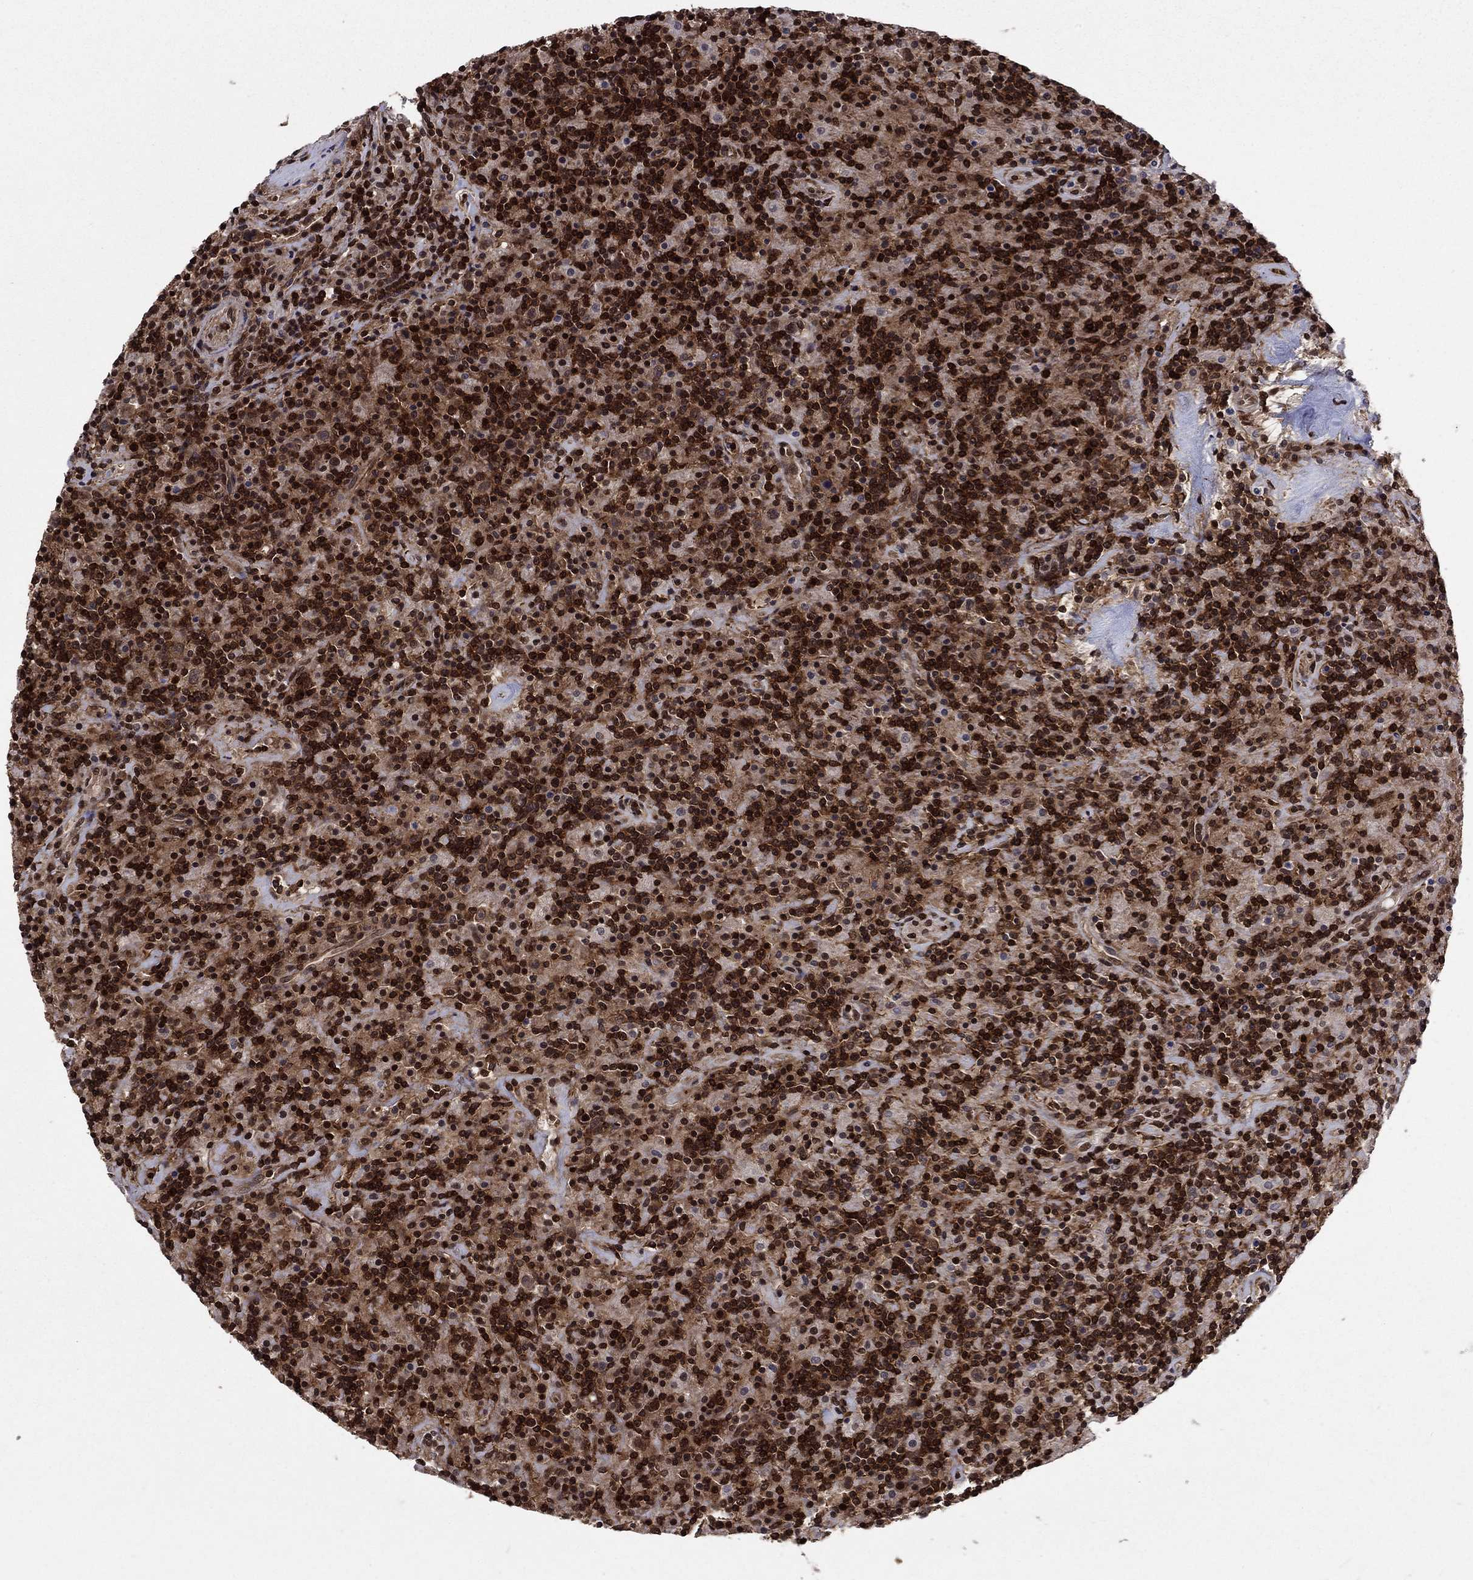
{"staining": {"intensity": "moderate", "quantity": "<25%", "location": "cytoplasmic/membranous"}, "tissue": "lymphoma", "cell_type": "Tumor cells", "image_type": "cancer", "snomed": [{"axis": "morphology", "description": "Hodgkin's disease, NOS"}, {"axis": "topography", "description": "Lymph node"}], "caption": "This histopathology image exhibits lymphoma stained with immunohistochemistry (IHC) to label a protein in brown. The cytoplasmic/membranous of tumor cells show moderate positivity for the protein. Nuclei are counter-stained blue.", "gene": "SSX2IP", "patient": {"sex": "male", "age": 70}}